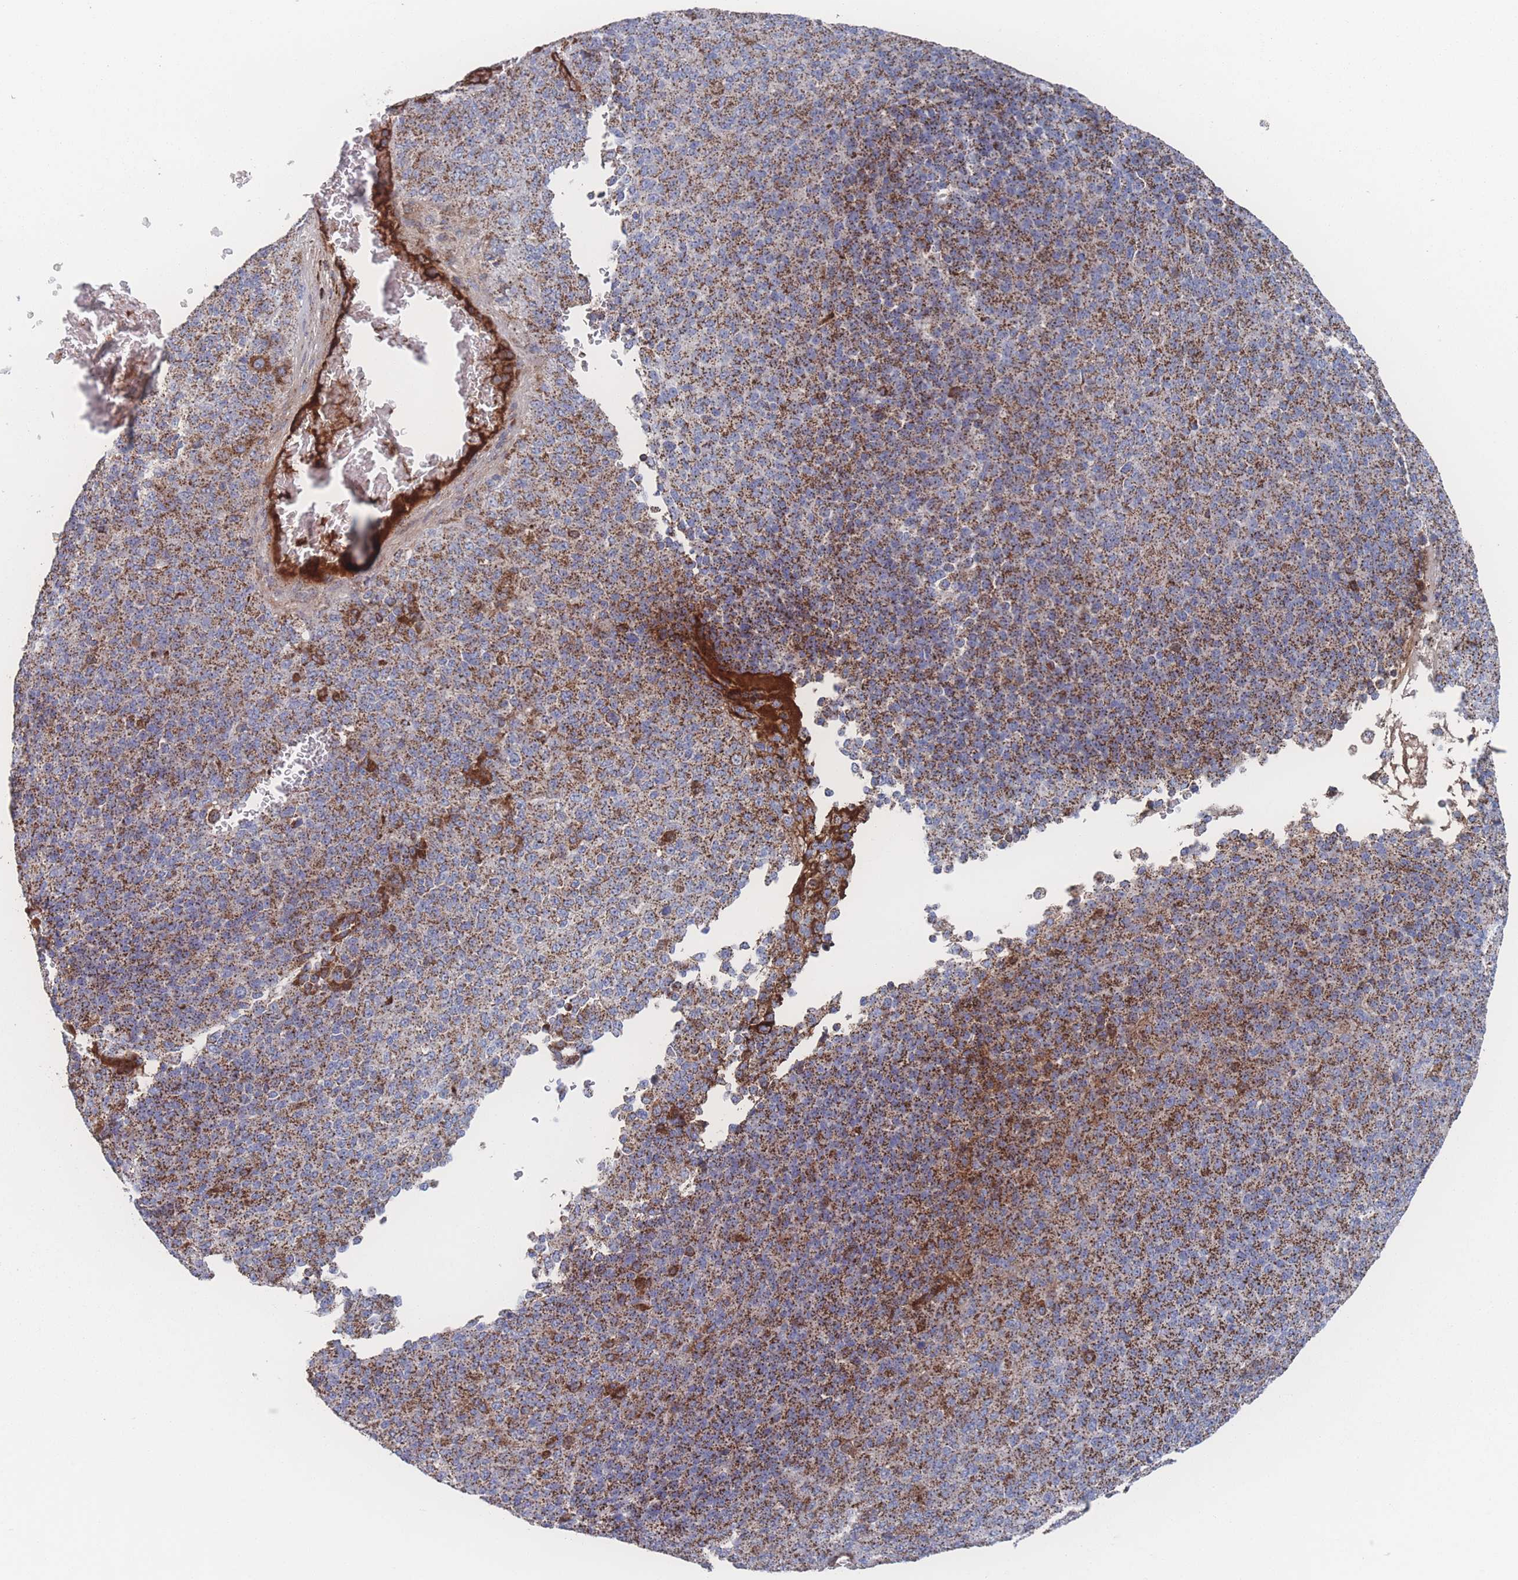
{"staining": {"intensity": "strong", "quantity": ">75%", "location": "cytoplasmic/membranous"}, "tissue": "melanoma", "cell_type": "Tumor cells", "image_type": "cancer", "snomed": [{"axis": "morphology", "description": "Malignant melanoma, Metastatic site"}, {"axis": "topography", "description": "Brain"}], "caption": "Human malignant melanoma (metastatic site) stained for a protein (brown) exhibits strong cytoplasmic/membranous positive expression in approximately >75% of tumor cells.", "gene": "PEX14", "patient": {"sex": "female", "age": 56}}